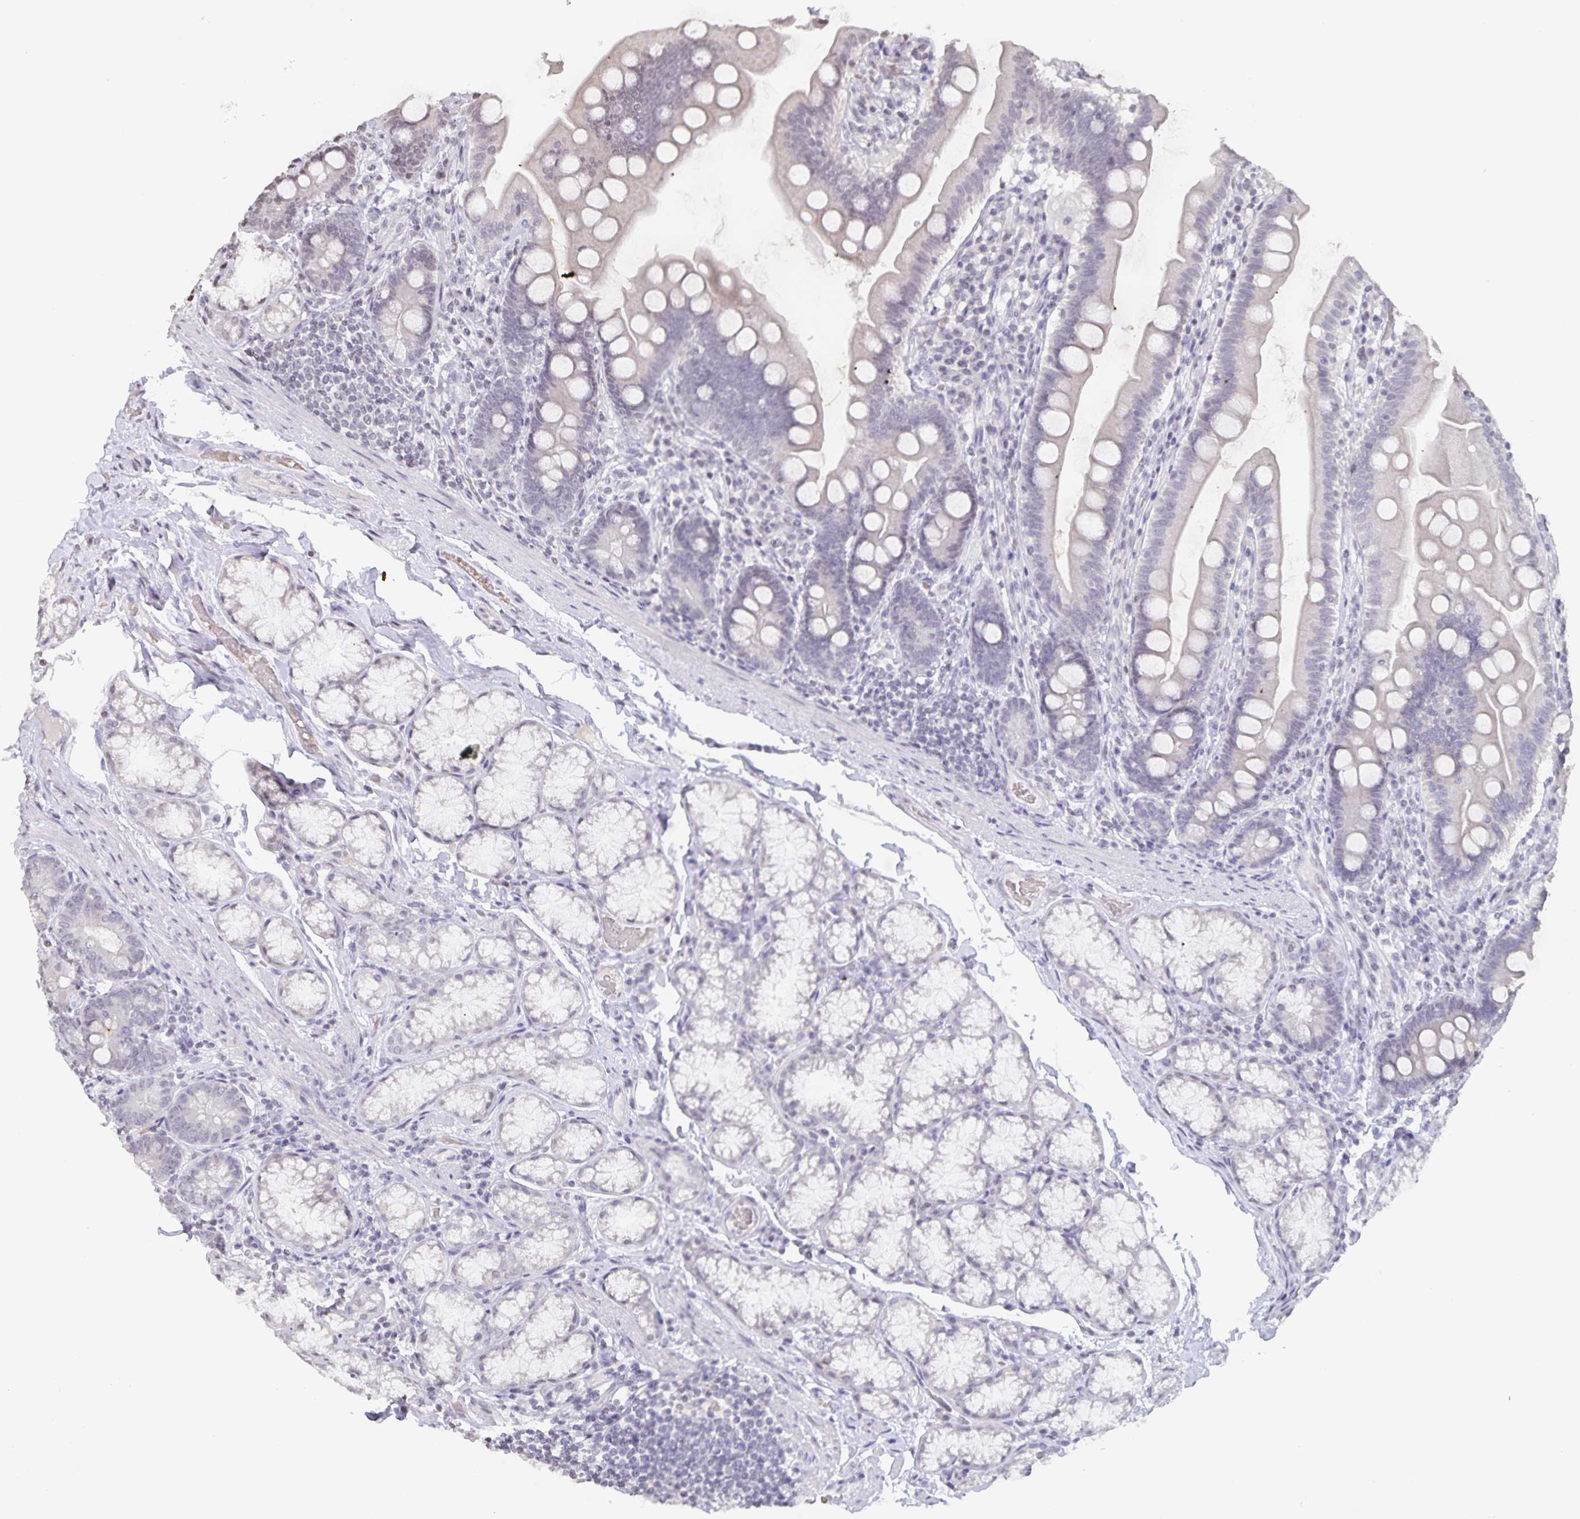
{"staining": {"intensity": "negative", "quantity": "none", "location": "none"}, "tissue": "duodenum", "cell_type": "Glandular cells", "image_type": "normal", "snomed": [{"axis": "morphology", "description": "Normal tissue, NOS"}, {"axis": "topography", "description": "Duodenum"}], "caption": "Immunohistochemistry of normal duodenum reveals no positivity in glandular cells.", "gene": "AQP4", "patient": {"sex": "female", "age": 67}}